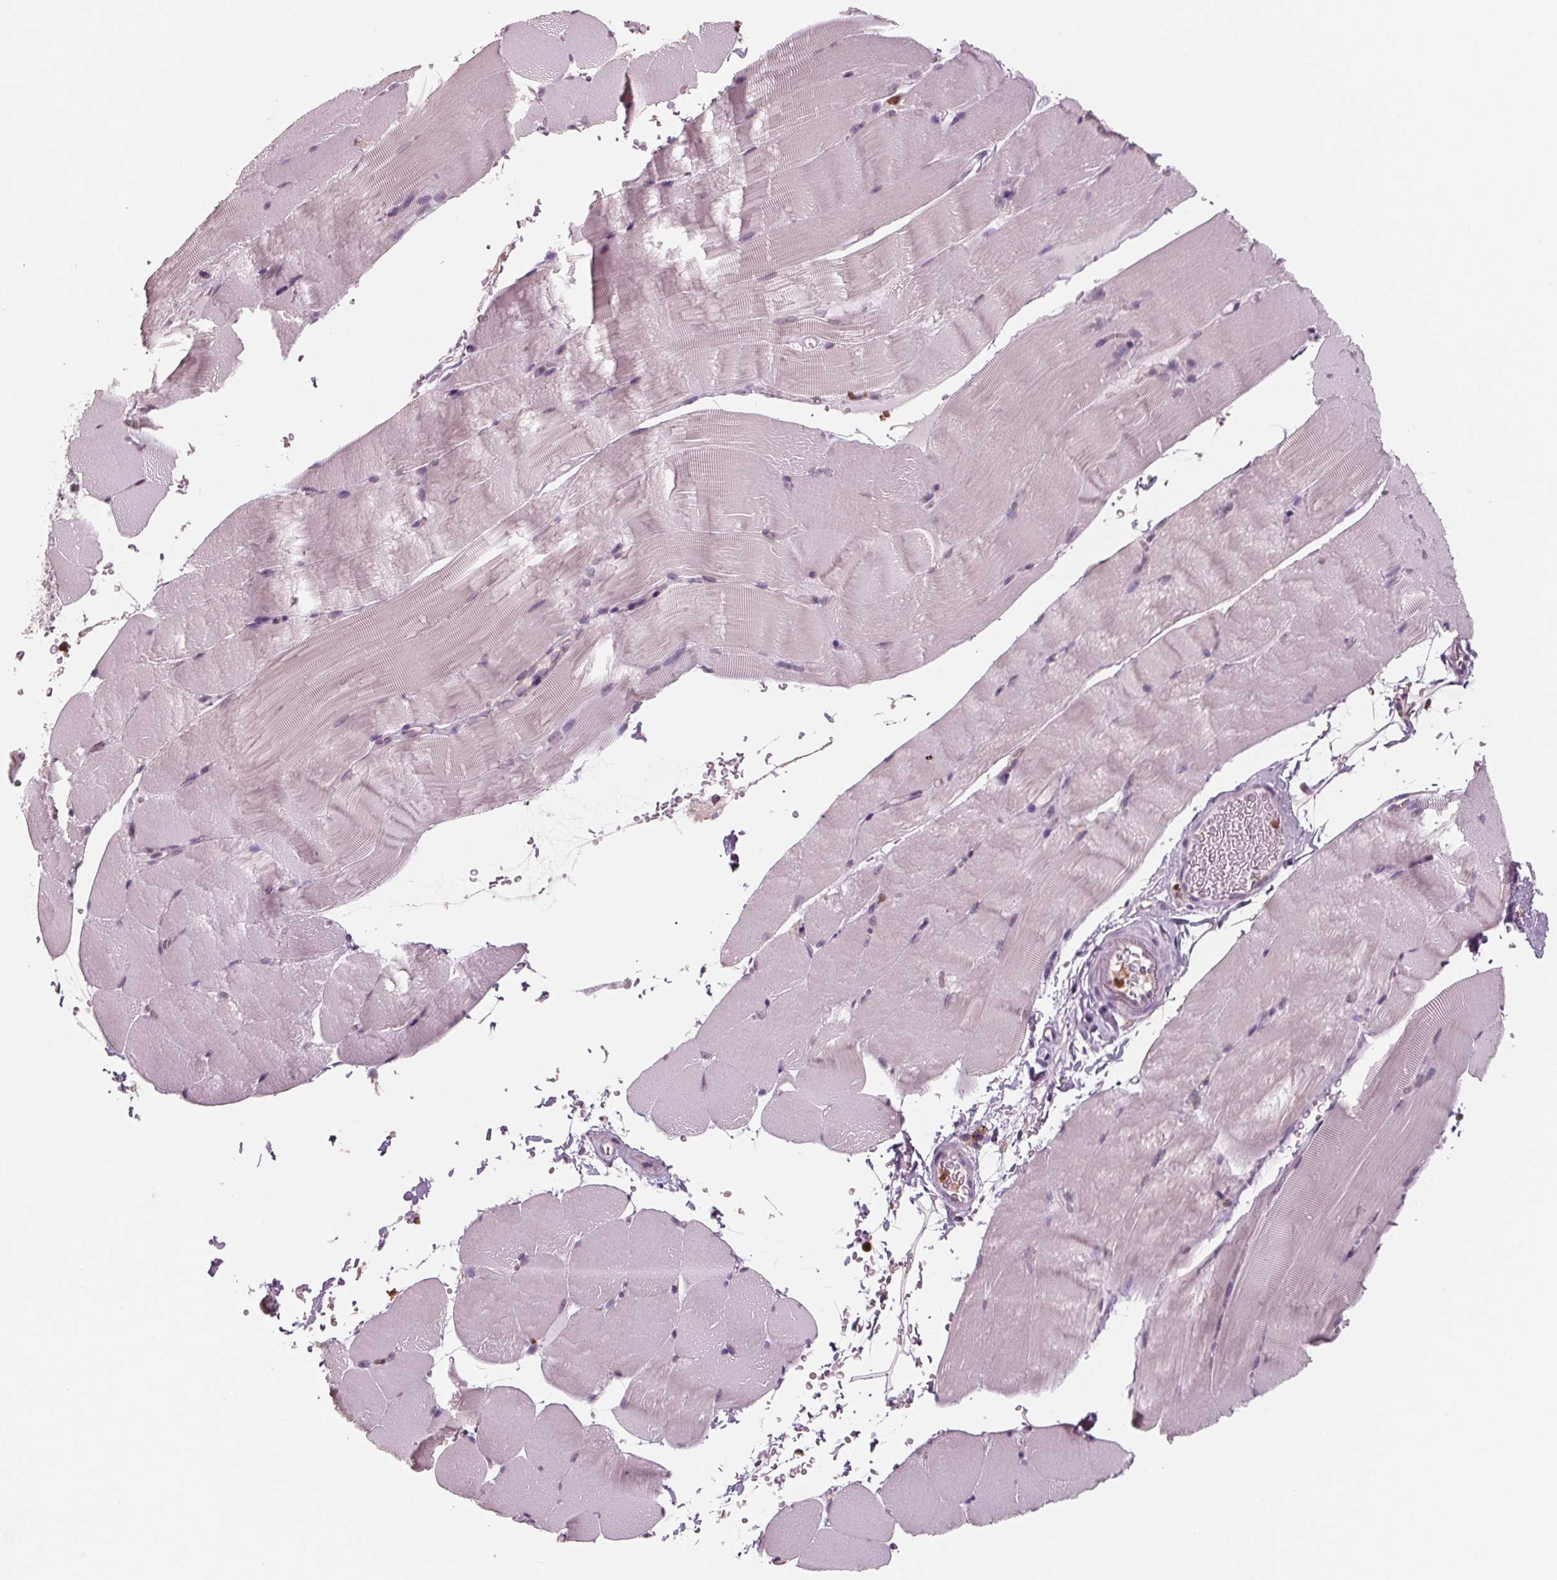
{"staining": {"intensity": "negative", "quantity": "none", "location": "none"}, "tissue": "skeletal muscle", "cell_type": "Myocytes", "image_type": "normal", "snomed": [{"axis": "morphology", "description": "Normal tissue, NOS"}, {"axis": "topography", "description": "Skeletal muscle"}], "caption": "An image of skeletal muscle stained for a protein demonstrates no brown staining in myocytes. (Brightfield microscopy of DAB immunohistochemistry (IHC) at high magnification).", "gene": "ARHGAP25", "patient": {"sex": "female", "age": 37}}